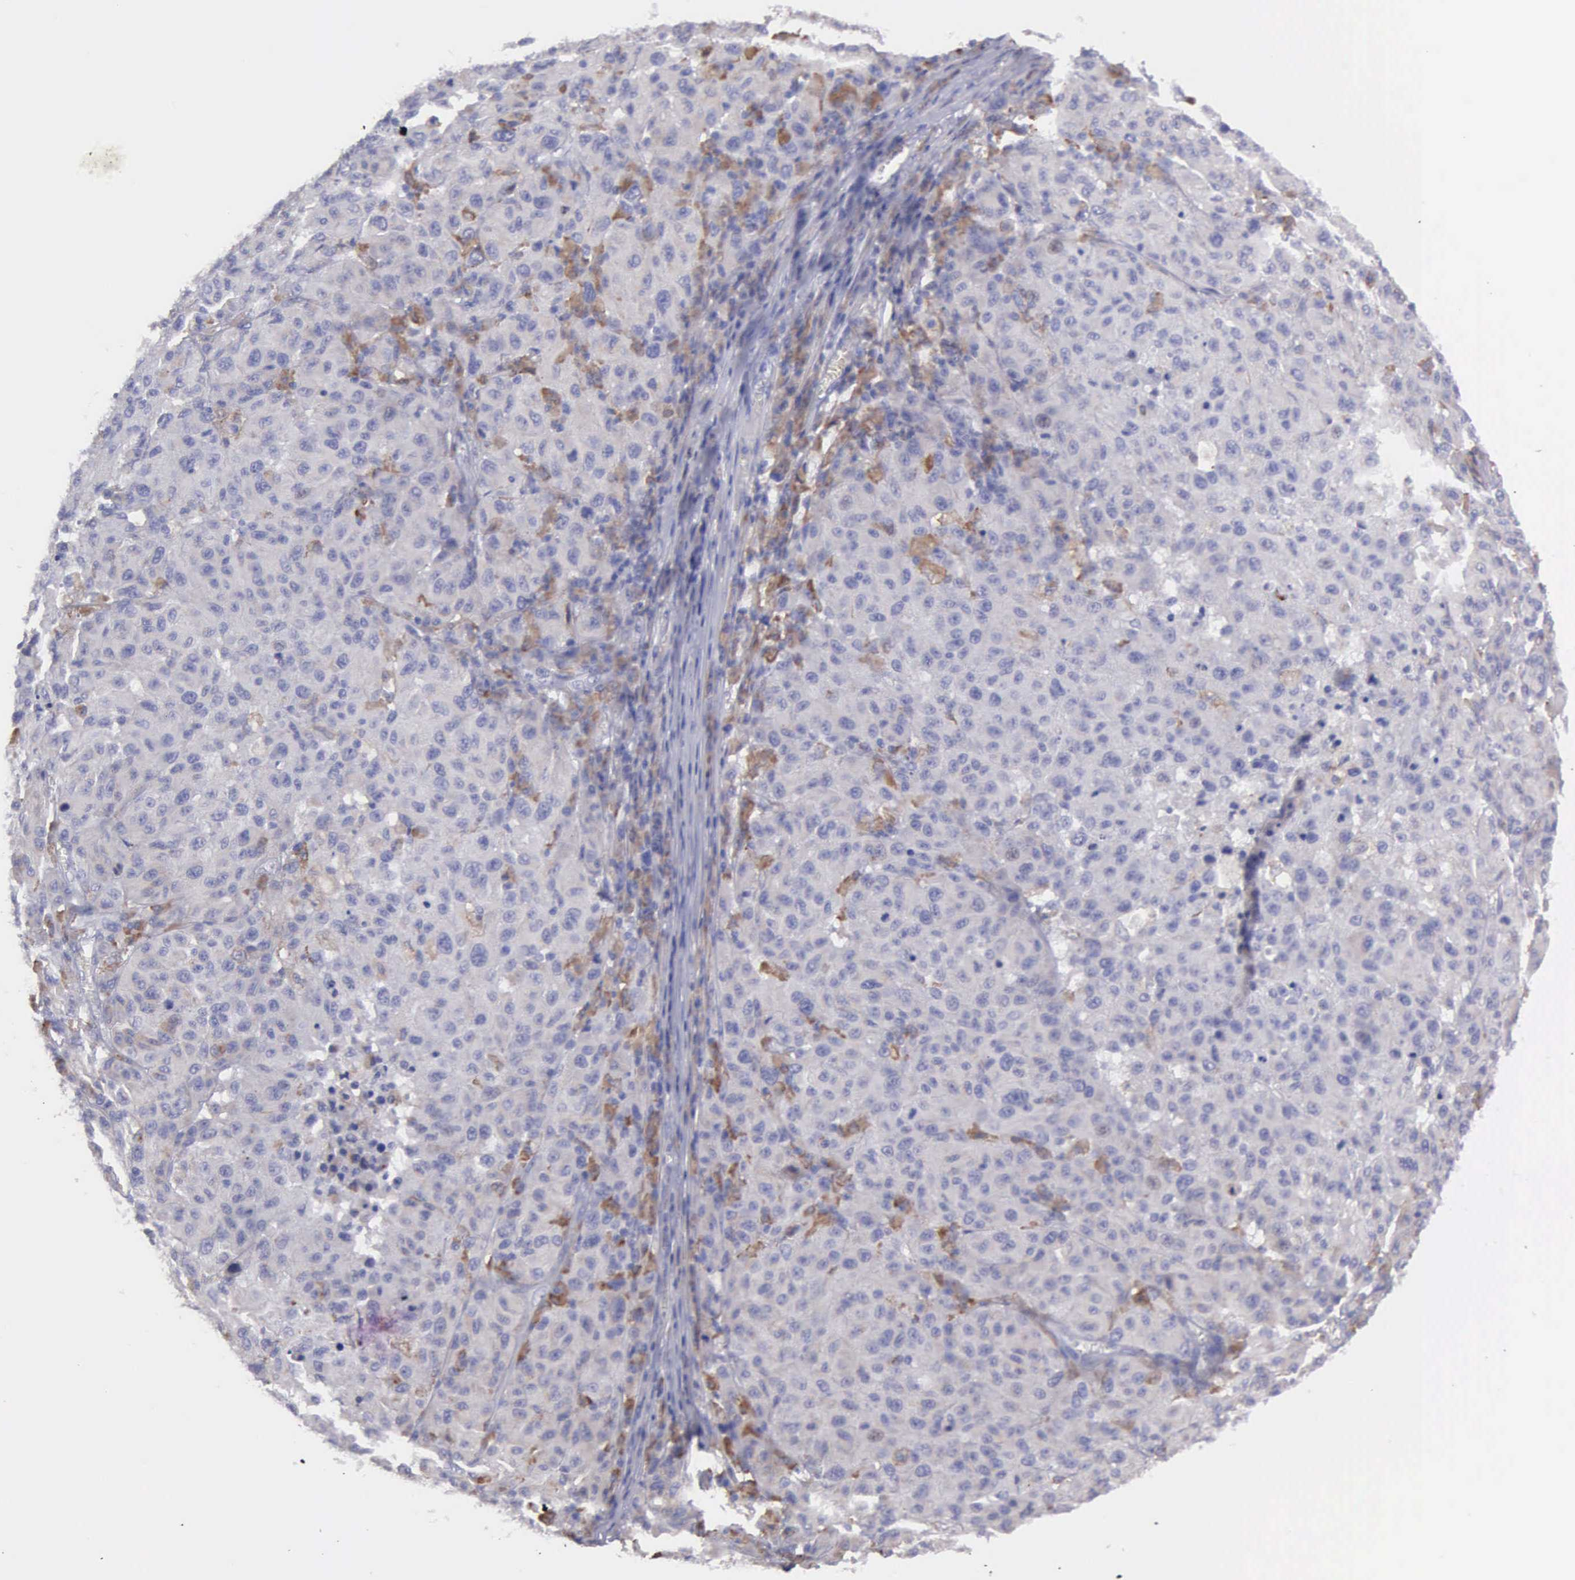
{"staining": {"intensity": "negative", "quantity": "none", "location": "none"}, "tissue": "melanoma", "cell_type": "Tumor cells", "image_type": "cancer", "snomed": [{"axis": "morphology", "description": "Malignant melanoma, NOS"}, {"axis": "topography", "description": "Skin"}], "caption": "Tumor cells are negative for protein expression in human malignant melanoma. (DAB immunohistochemistry (IHC), high magnification).", "gene": "TYRP1", "patient": {"sex": "female", "age": 77}}